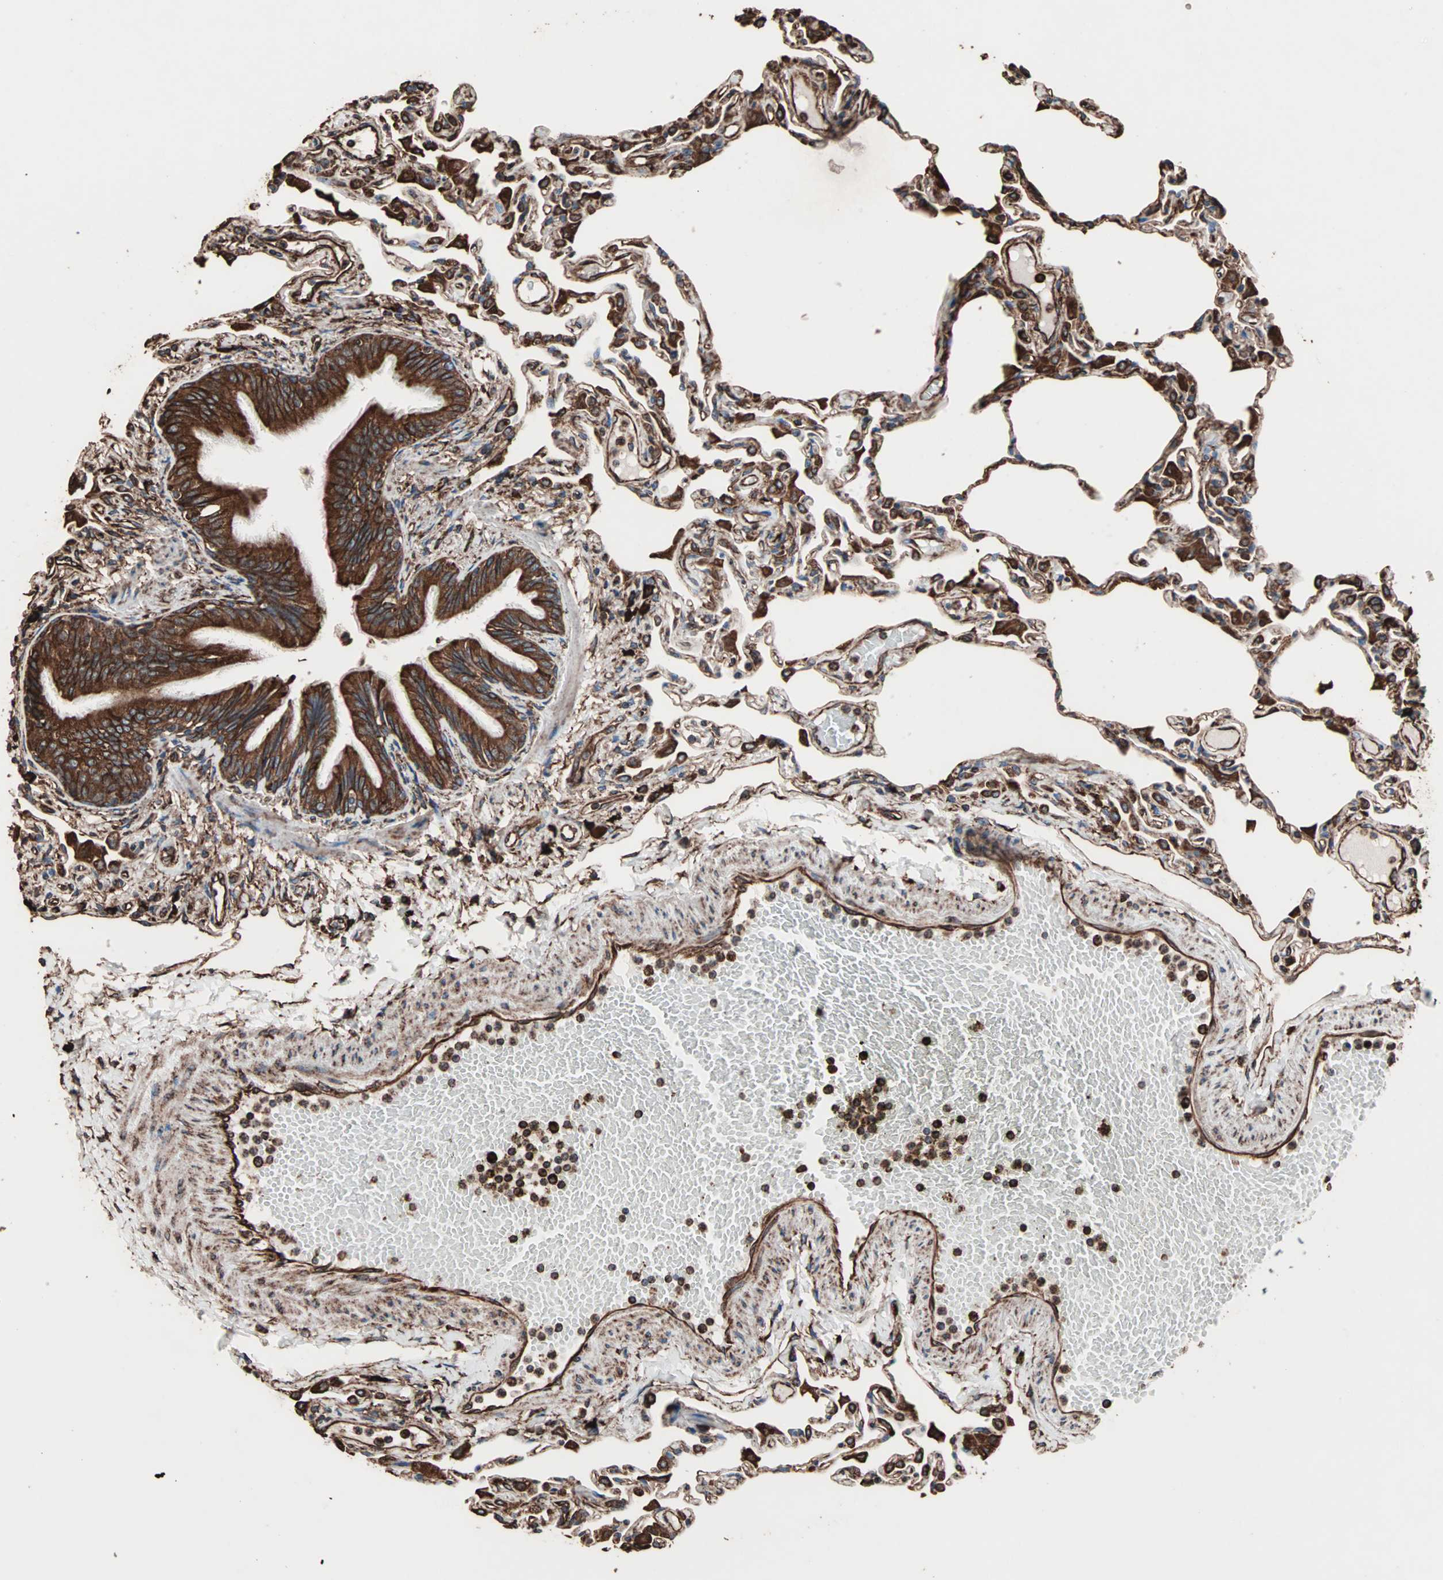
{"staining": {"intensity": "strong", "quantity": ">75%", "location": "cytoplasmic/membranous"}, "tissue": "lung", "cell_type": "Alveolar cells", "image_type": "normal", "snomed": [{"axis": "morphology", "description": "Normal tissue, NOS"}, {"axis": "topography", "description": "Lung"}], "caption": "An image of human lung stained for a protein demonstrates strong cytoplasmic/membranous brown staining in alveolar cells.", "gene": "HSP90B1", "patient": {"sex": "female", "age": 49}}